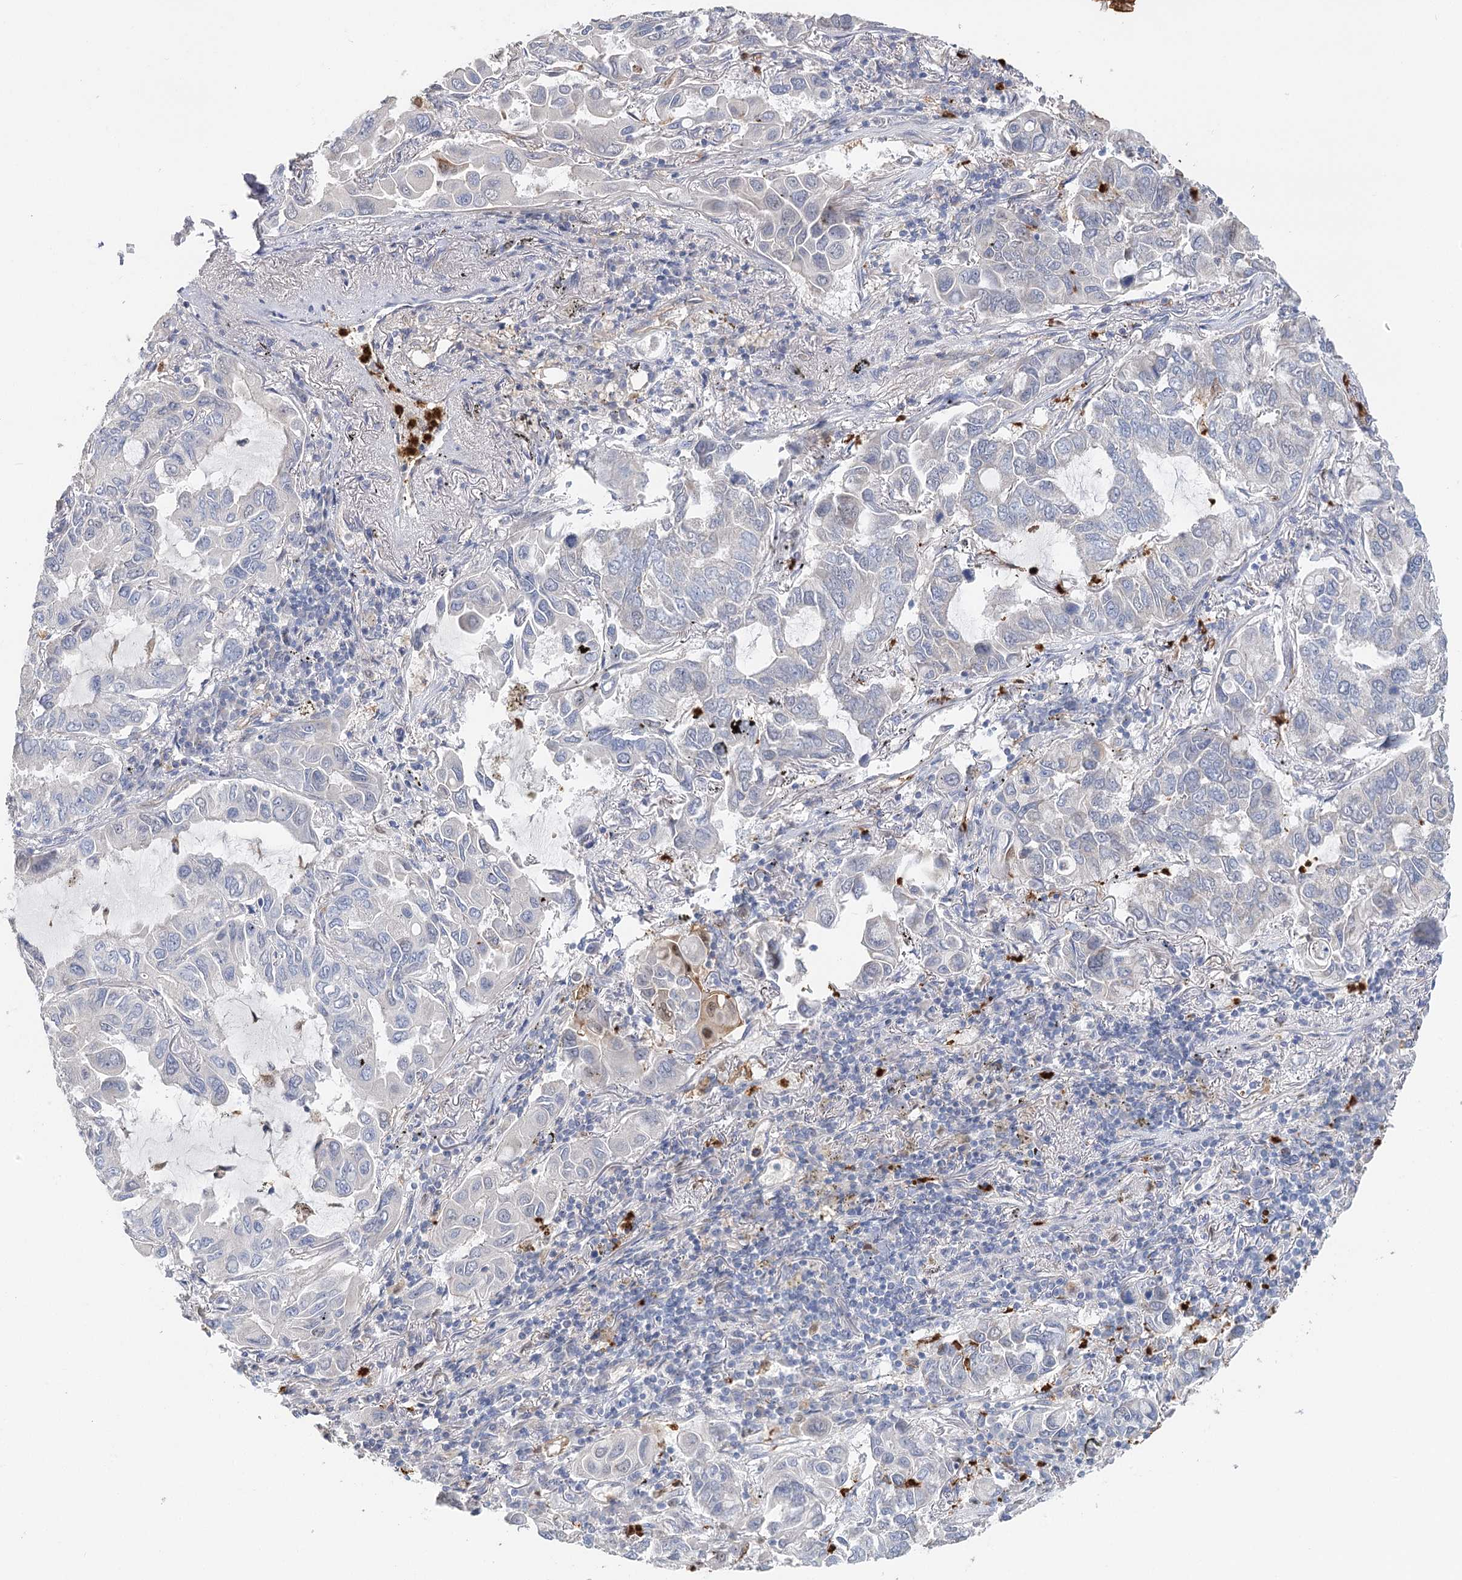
{"staining": {"intensity": "negative", "quantity": "none", "location": "none"}, "tissue": "lung cancer", "cell_type": "Tumor cells", "image_type": "cancer", "snomed": [{"axis": "morphology", "description": "Adenocarcinoma, NOS"}, {"axis": "topography", "description": "Lung"}], "caption": "Protein analysis of lung cancer (adenocarcinoma) reveals no significant positivity in tumor cells.", "gene": "EPB41L5", "patient": {"sex": "male", "age": 64}}